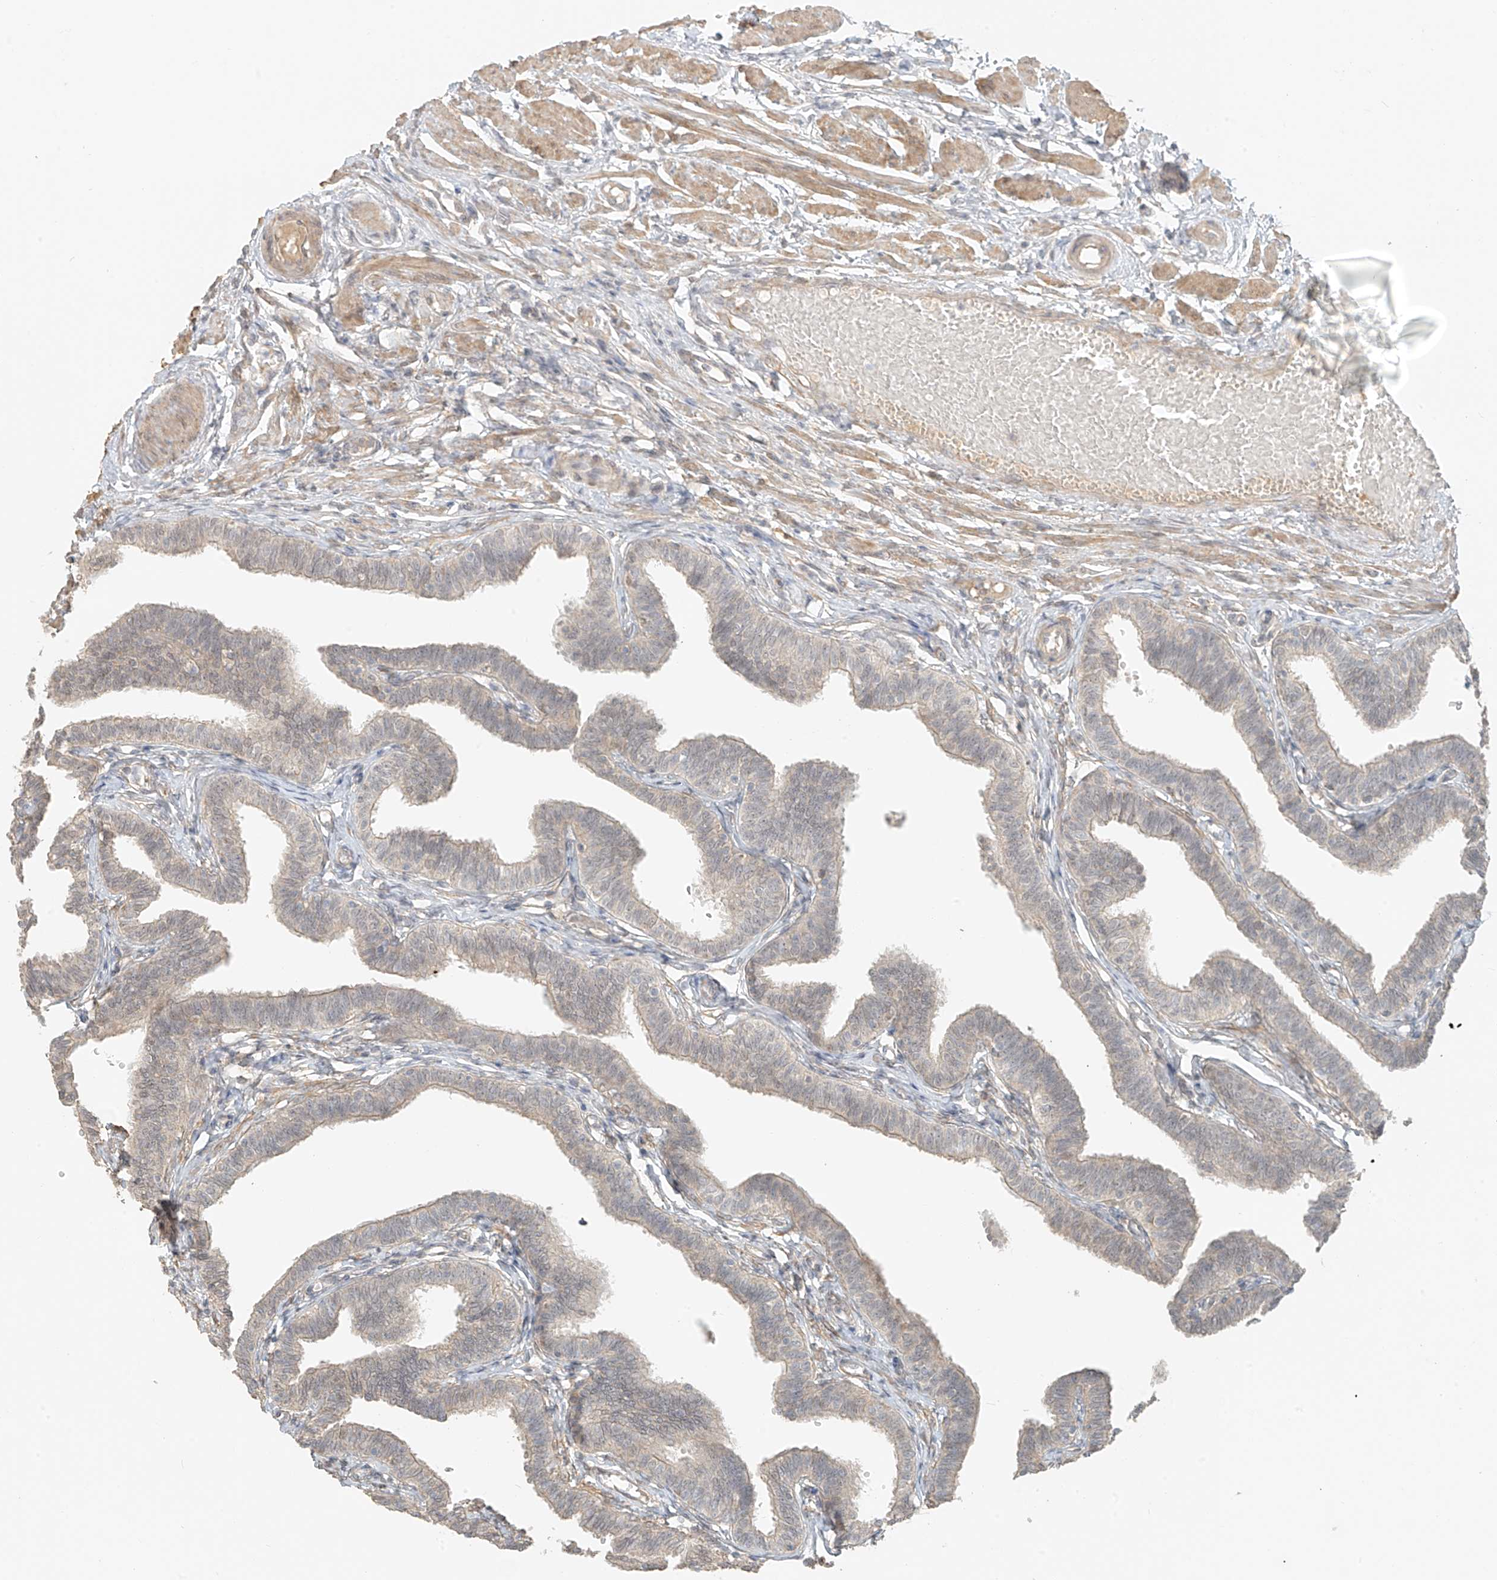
{"staining": {"intensity": "weak", "quantity": "25%-75%", "location": "cytoplasmic/membranous"}, "tissue": "fallopian tube", "cell_type": "Glandular cells", "image_type": "normal", "snomed": [{"axis": "morphology", "description": "Normal tissue, NOS"}, {"axis": "topography", "description": "Fallopian tube"}, {"axis": "topography", "description": "Ovary"}], "caption": "Immunohistochemical staining of benign human fallopian tube reveals weak cytoplasmic/membranous protein staining in approximately 25%-75% of glandular cells.", "gene": "ABCD1", "patient": {"sex": "female", "age": 23}}